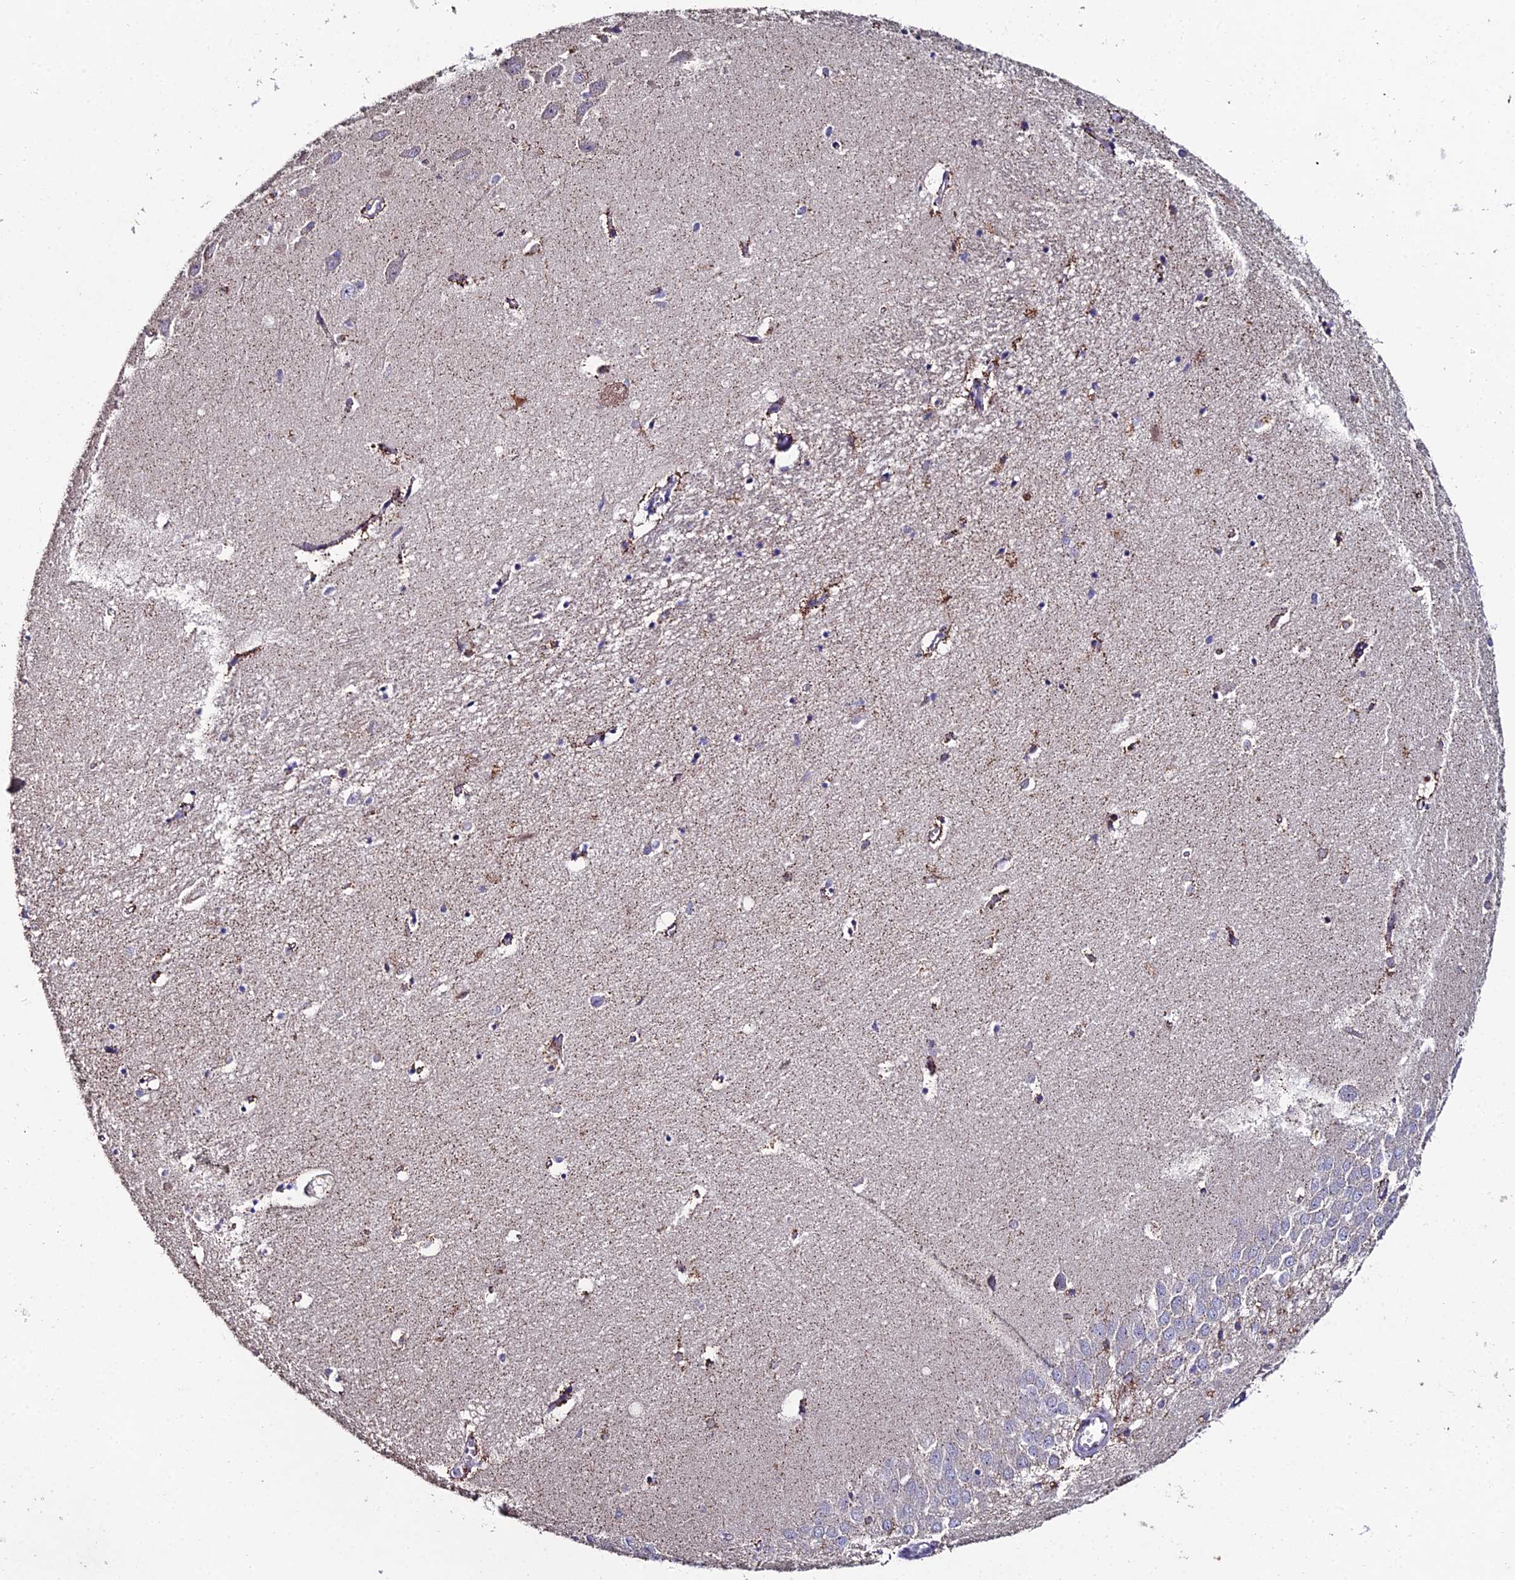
{"staining": {"intensity": "negative", "quantity": "none", "location": "none"}, "tissue": "hippocampus", "cell_type": "Glial cells", "image_type": "normal", "snomed": [{"axis": "morphology", "description": "Normal tissue, NOS"}, {"axis": "topography", "description": "Hippocampus"}], "caption": "An immunohistochemistry (IHC) photomicrograph of benign hippocampus is shown. There is no staining in glial cells of hippocampus. Brightfield microscopy of immunohistochemistry stained with DAB (3,3'-diaminobenzidine) (brown) and hematoxylin (blue), captured at high magnification.", "gene": "ESRRG", "patient": {"sex": "female", "age": 64}}